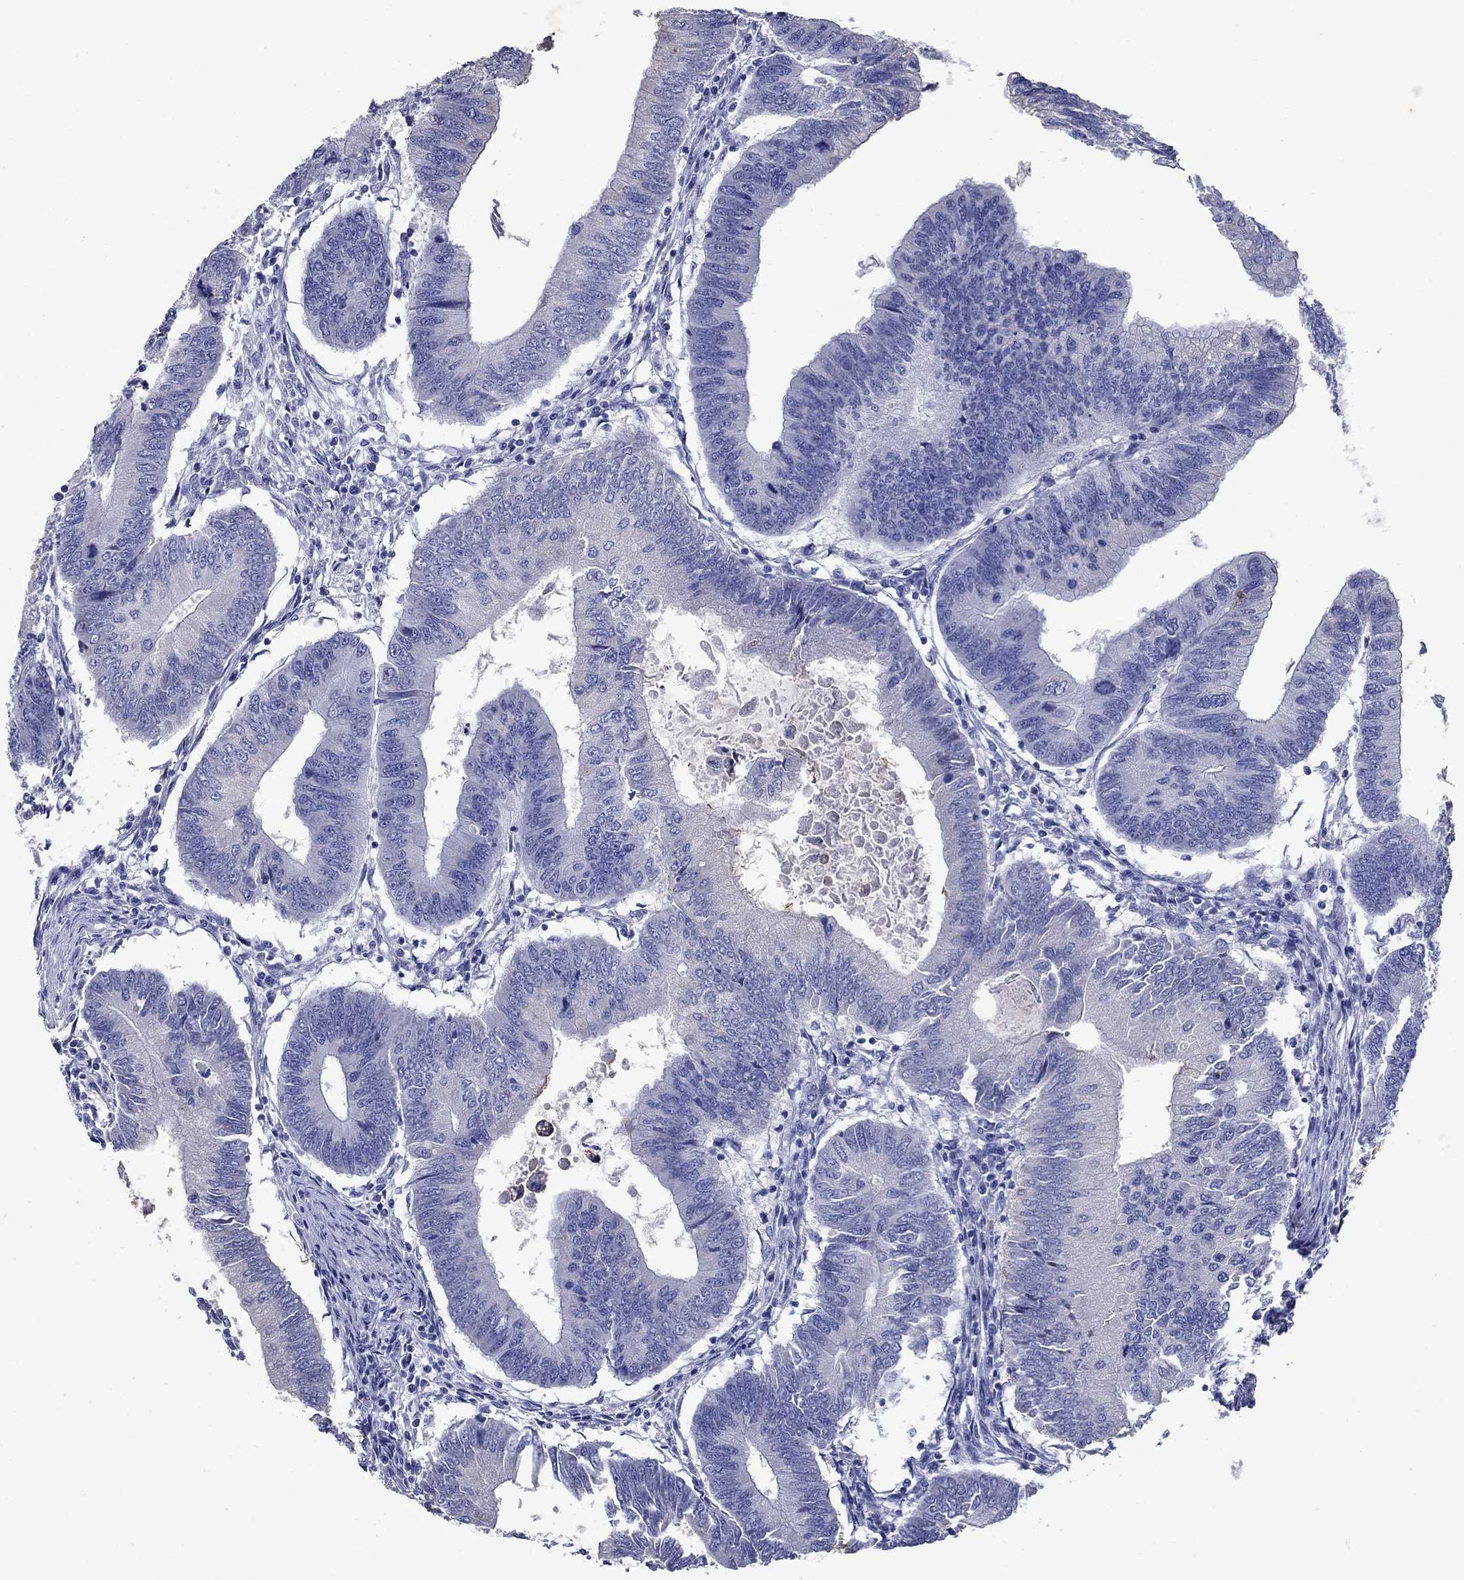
{"staining": {"intensity": "negative", "quantity": "none", "location": "none"}, "tissue": "colorectal cancer", "cell_type": "Tumor cells", "image_type": "cancer", "snomed": [{"axis": "morphology", "description": "Adenocarcinoma, NOS"}, {"axis": "topography", "description": "Colon"}], "caption": "Immunohistochemistry micrograph of human colorectal cancer (adenocarcinoma) stained for a protein (brown), which displays no expression in tumor cells.", "gene": "CD1A", "patient": {"sex": "male", "age": 53}}